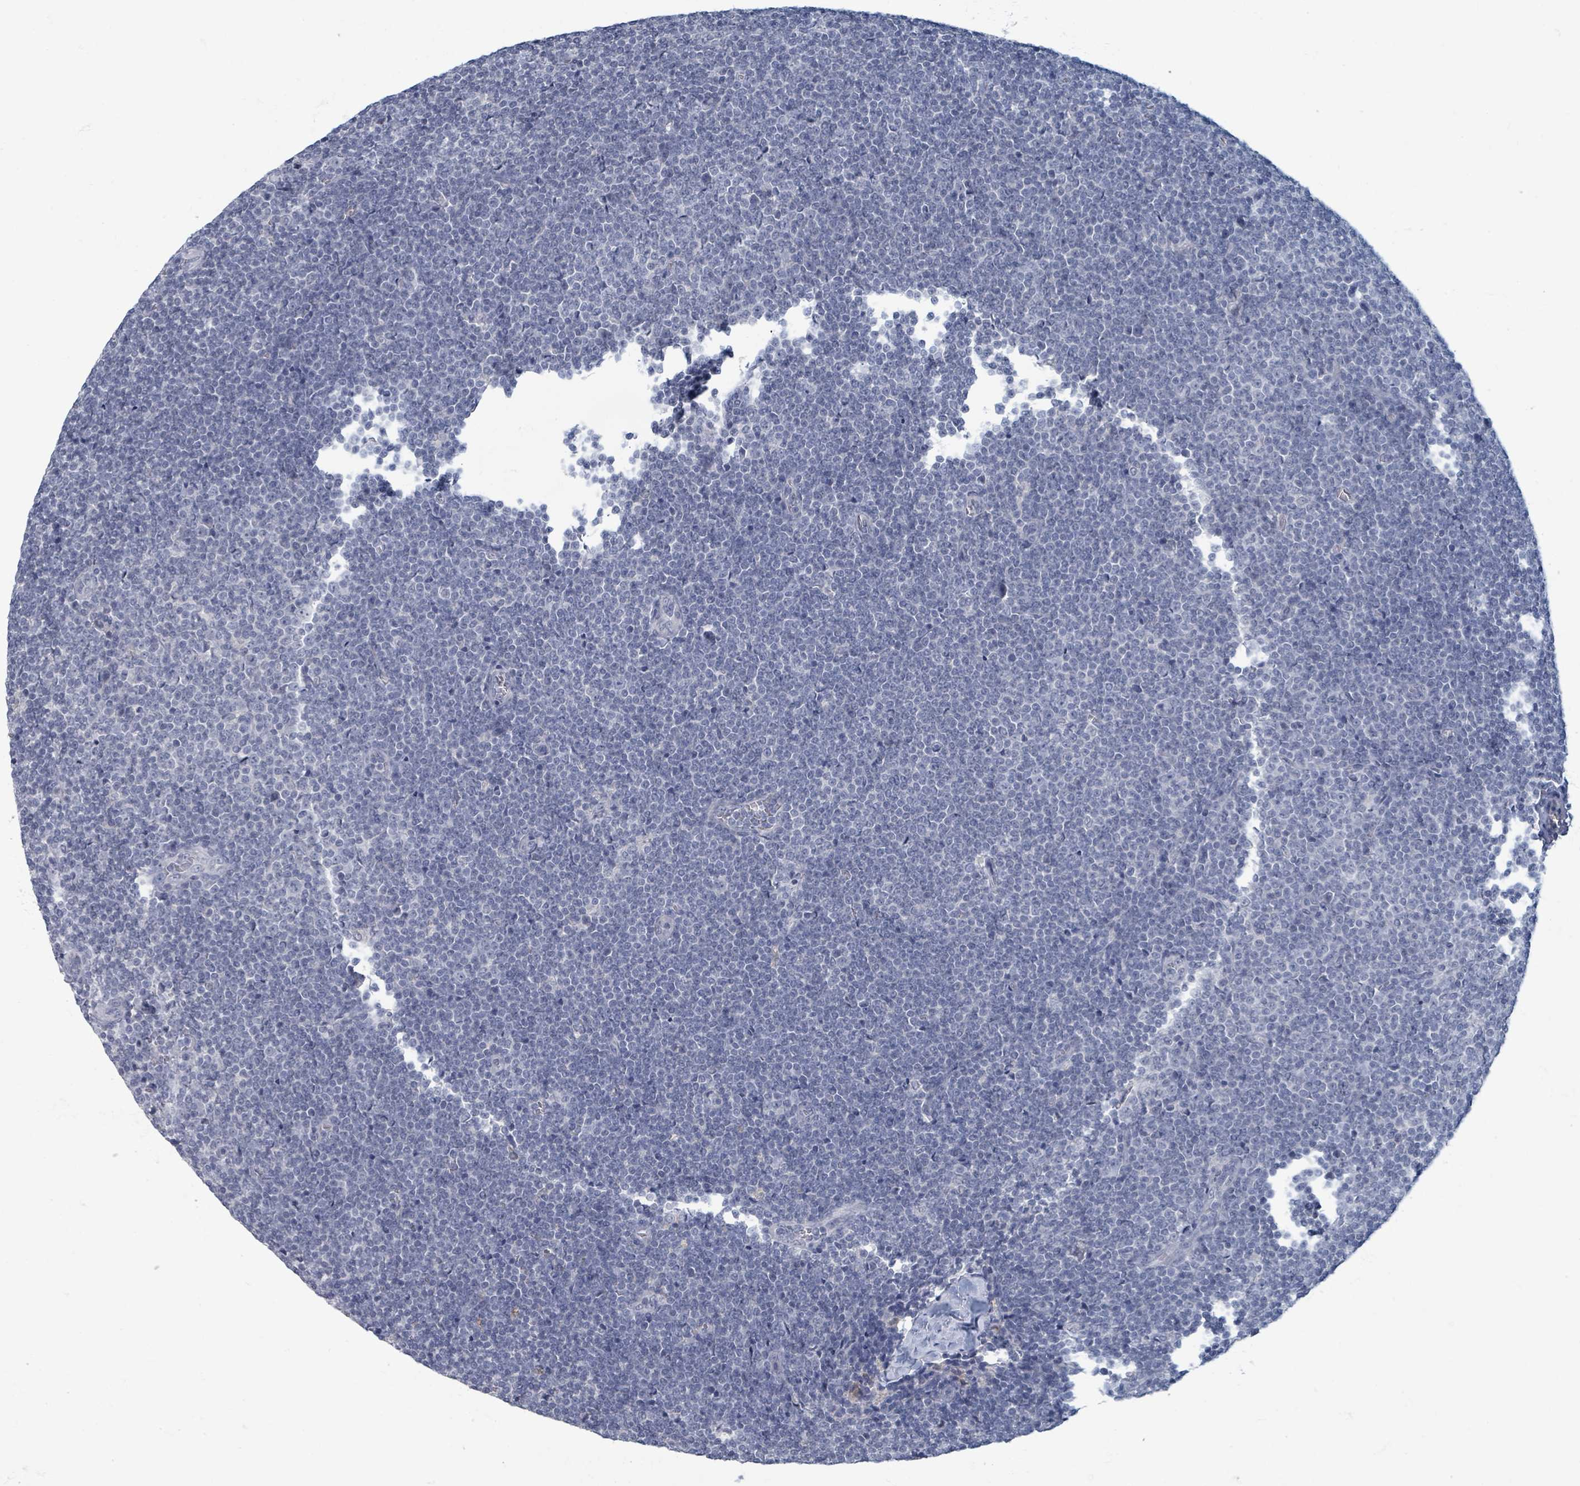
{"staining": {"intensity": "negative", "quantity": "none", "location": "none"}, "tissue": "lymphoma", "cell_type": "Tumor cells", "image_type": "cancer", "snomed": [{"axis": "morphology", "description": "Malignant lymphoma, non-Hodgkin's type, Low grade"}, {"axis": "topography", "description": "Lymph node"}], "caption": "DAB (3,3'-diaminobenzidine) immunohistochemical staining of low-grade malignant lymphoma, non-Hodgkin's type shows no significant expression in tumor cells.", "gene": "WNT11", "patient": {"sex": "male", "age": 48}}